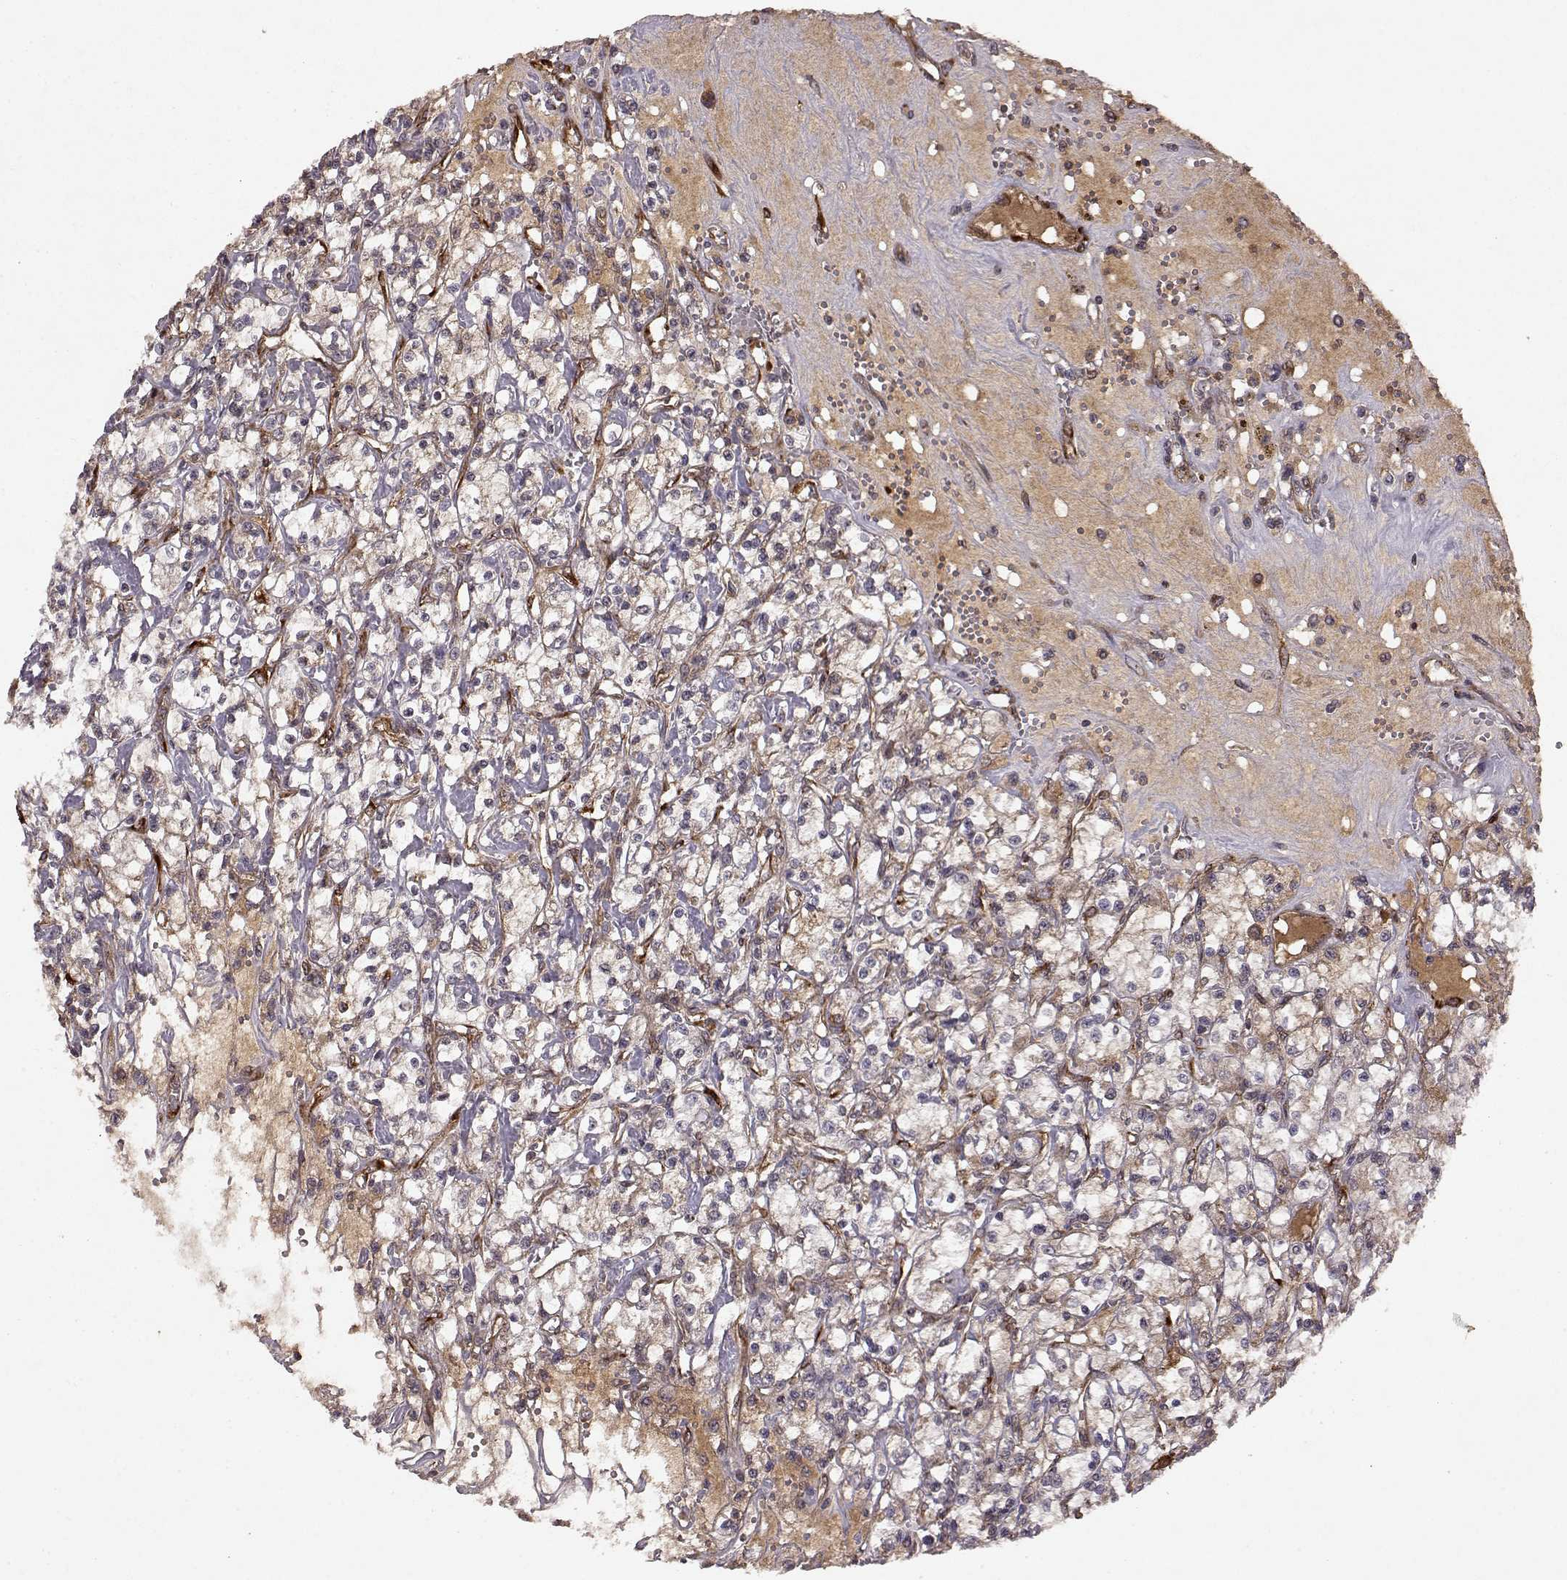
{"staining": {"intensity": "weak", "quantity": "<25%", "location": "cytoplasmic/membranous"}, "tissue": "renal cancer", "cell_type": "Tumor cells", "image_type": "cancer", "snomed": [{"axis": "morphology", "description": "Adenocarcinoma, NOS"}, {"axis": "topography", "description": "Kidney"}], "caption": "The immunohistochemistry image has no significant expression in tumor cells of renal adenocarcinoma tissue.", "gene": "FSTL1", "patient": {"sex": "female", "age": 59}}